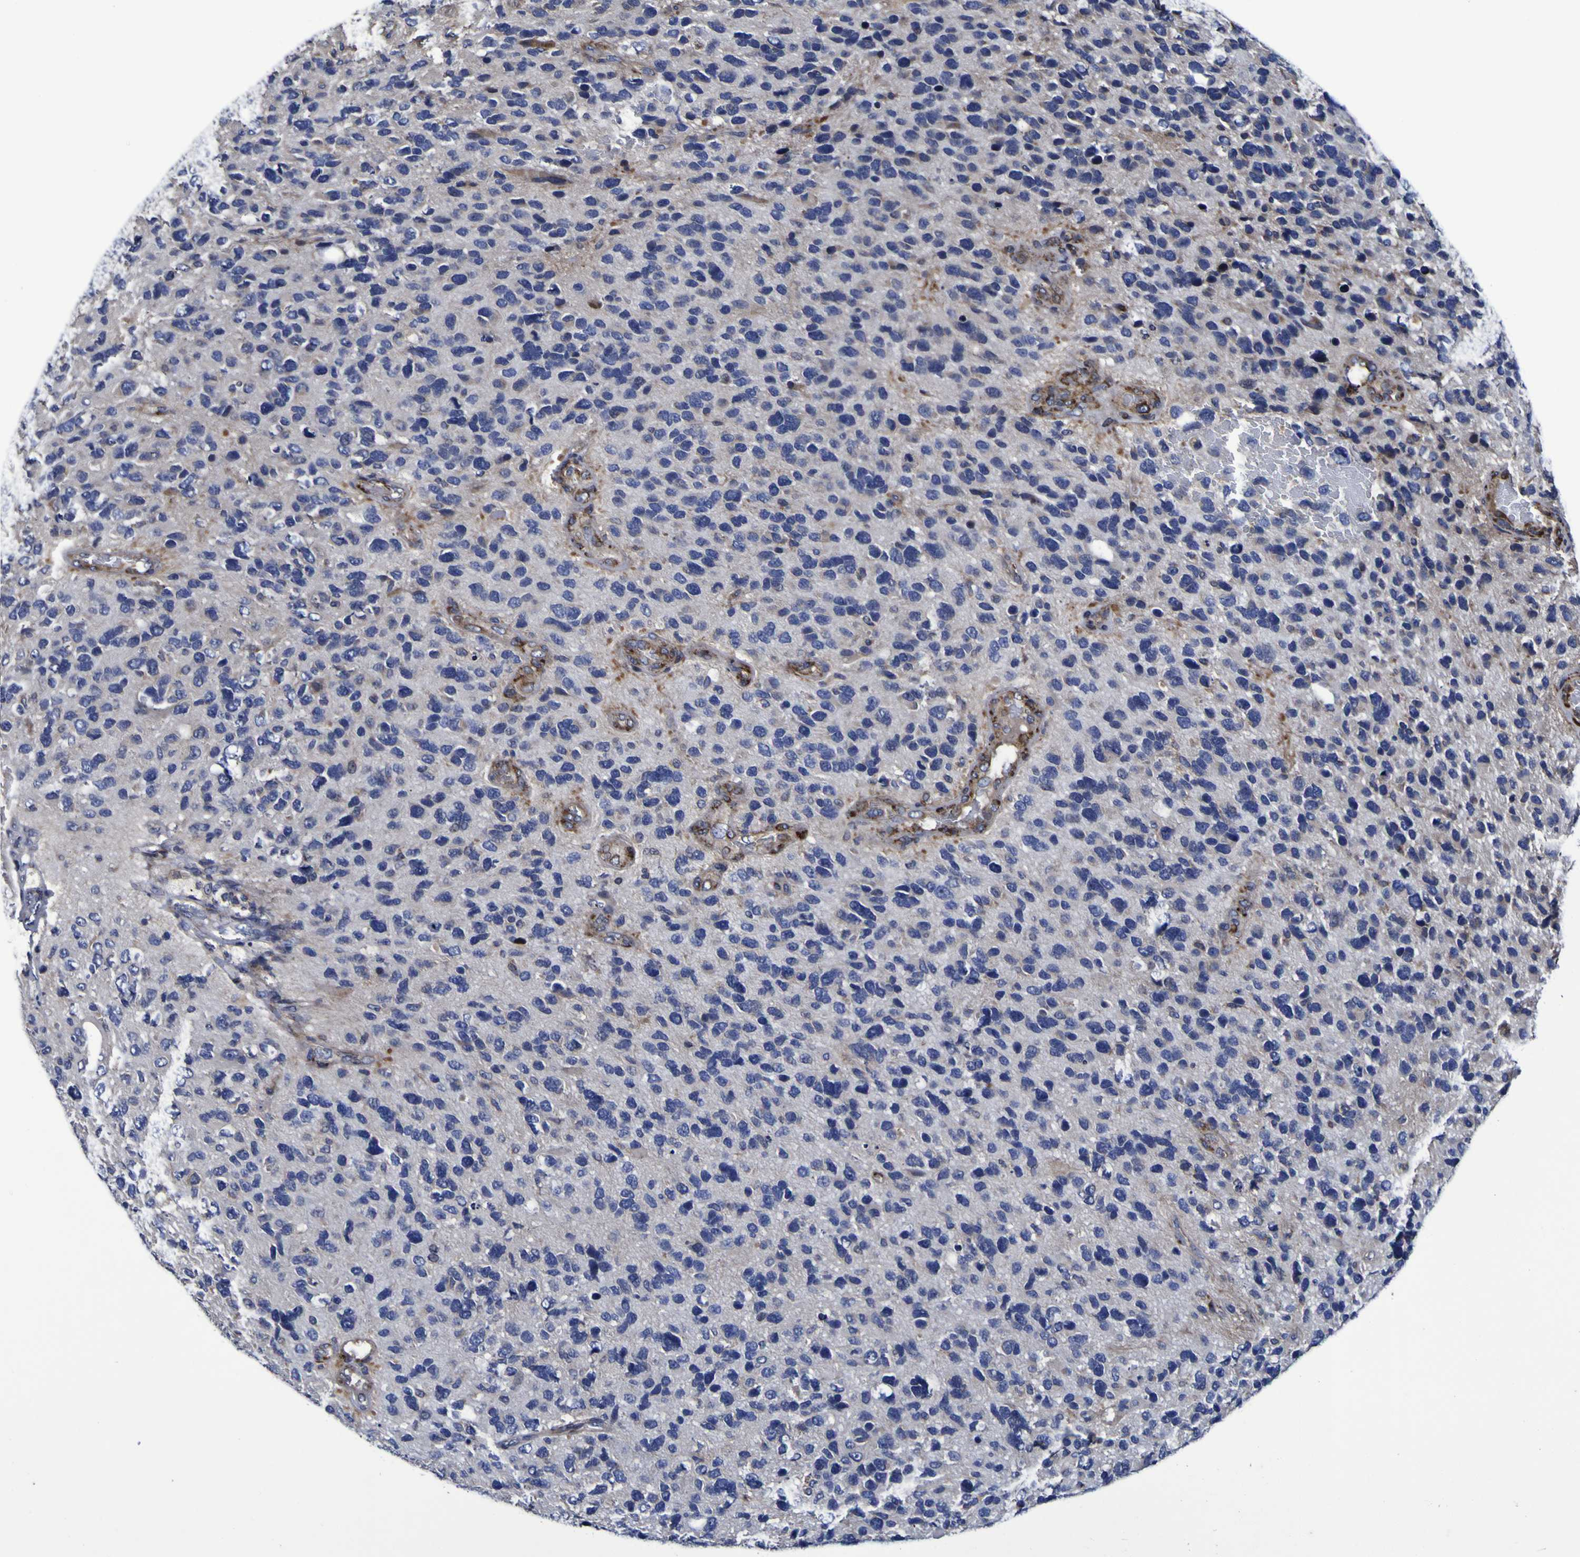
{"staining": {"intensity": "negative", "quantity": "none", "location": "none"}, "tissue": "glioma", "cell_type": "Tumor cells", "image_type": "cancer", "snomed": [{"axis": "morphology", "description": "Glioma, malignant, High grade"}, {"axis": "topography", "description": "Brain"}], "caption": "This is an immunohistochemistry (IHC) photomicrograph of high-grade glioma (malignant). There is no expression in tumor cells.", "gene": "P3H1", "patient": {"sex": "female", "age": 58}}